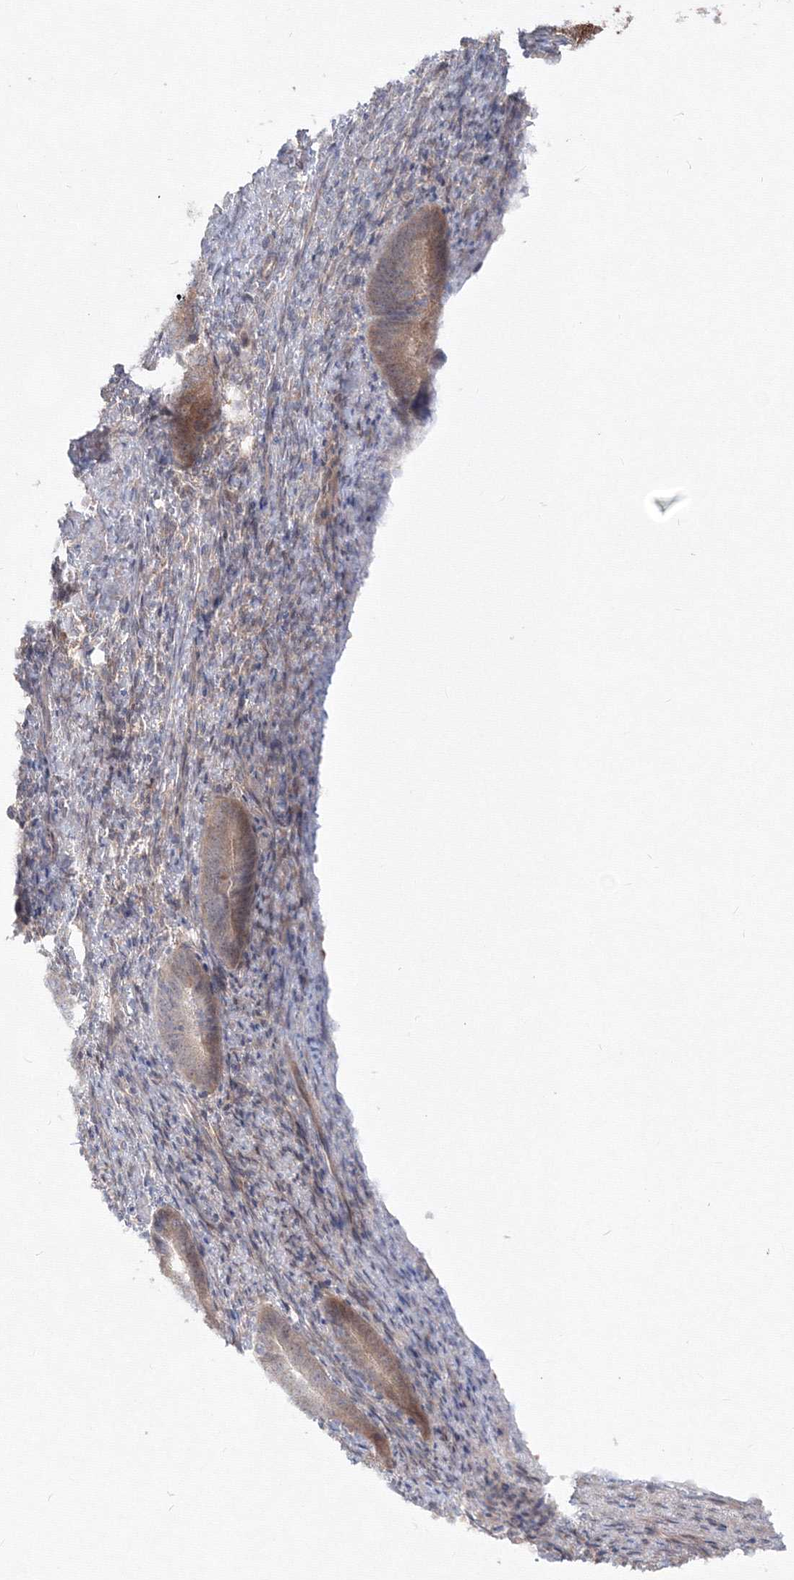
{"staining": {"intensity": "moderate", "quantity": ">75%", "location": "cytoplasmic/membranous"}, "tissue": "endometrial cancer", "cell_type": "Tumor cells", "image_type": "cancer", "snomed": [{"axis": "morphology", "description": "Adenocarcinoma, NOS"}, {"axis": "topography", "description": "Endometrium"}], "caption": "Immunohistochemical staining of adenocarcinoma (endometrial) shows medium levels of moderate cytoplasmic/membranous positivity in about >75% of tumor cells. Using DAB (3,3'-diaminobenzidine) (brown) and hematoxylin (blue) stains, captured at high magnification using brightfield microscopy.", "gene": "MKRN2", "patient": {"sex": "female", "age": 51}}